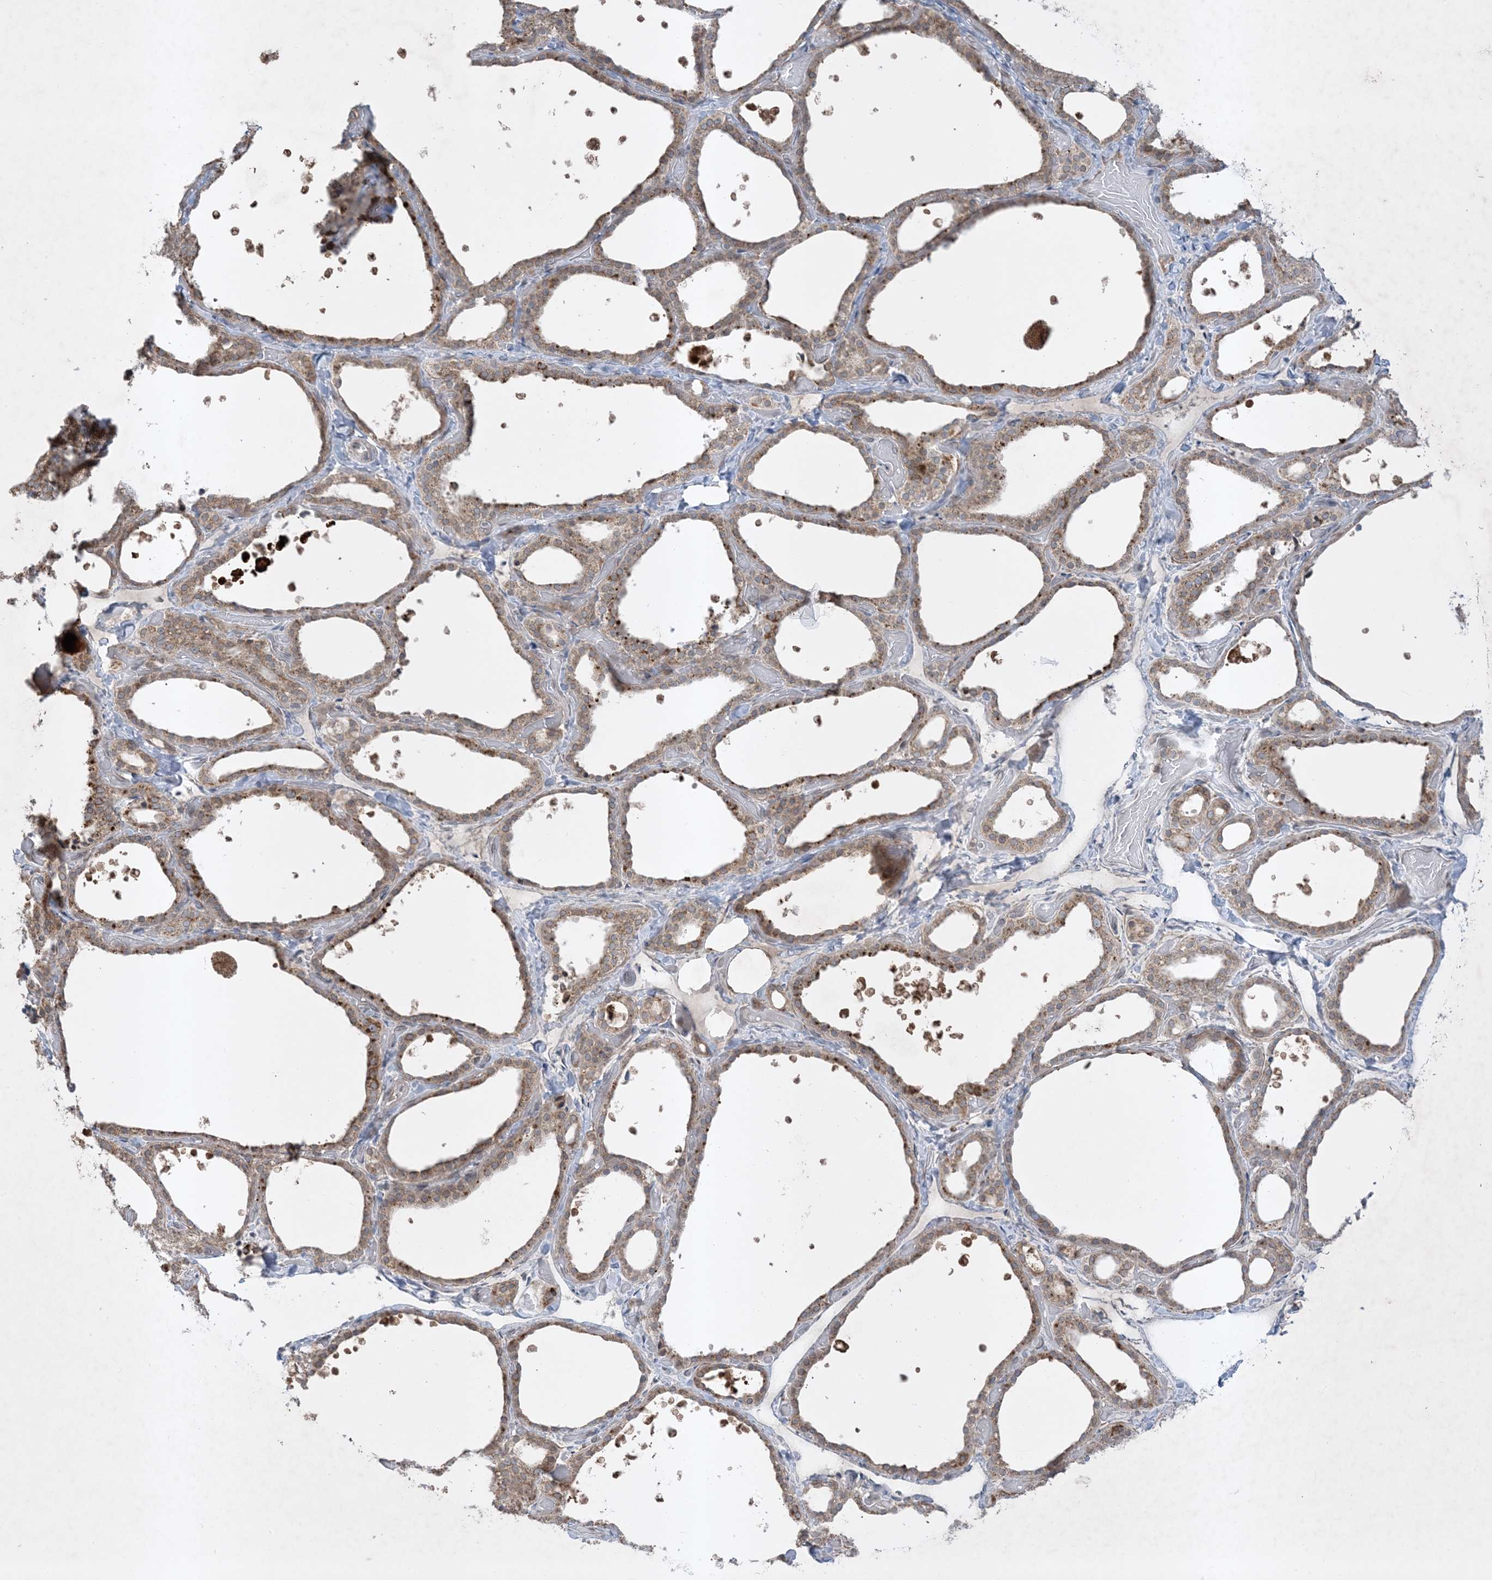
{"staining": {"intensity": "moderate", "quantity": ">75%", "location": "cytoplasmic/membranous"}, "tissue": "thyroid gland", "cell_type": "Glandular cells", "image_type": "normal", "snomed": [{"axis": "morphology", "description": "Normal tissue, NOS"}, {"axis": "topography", "description": "Thyroid gland"}], "caption": "Immunohistochemistry (DAB) staining of normal thyroid gland reveals moderate cytoplasmic/membranous protein positivity in approximately >75% of glandular cells.", "gene": "FNDC1", "patient": {"sex": "female", "age": 44}}